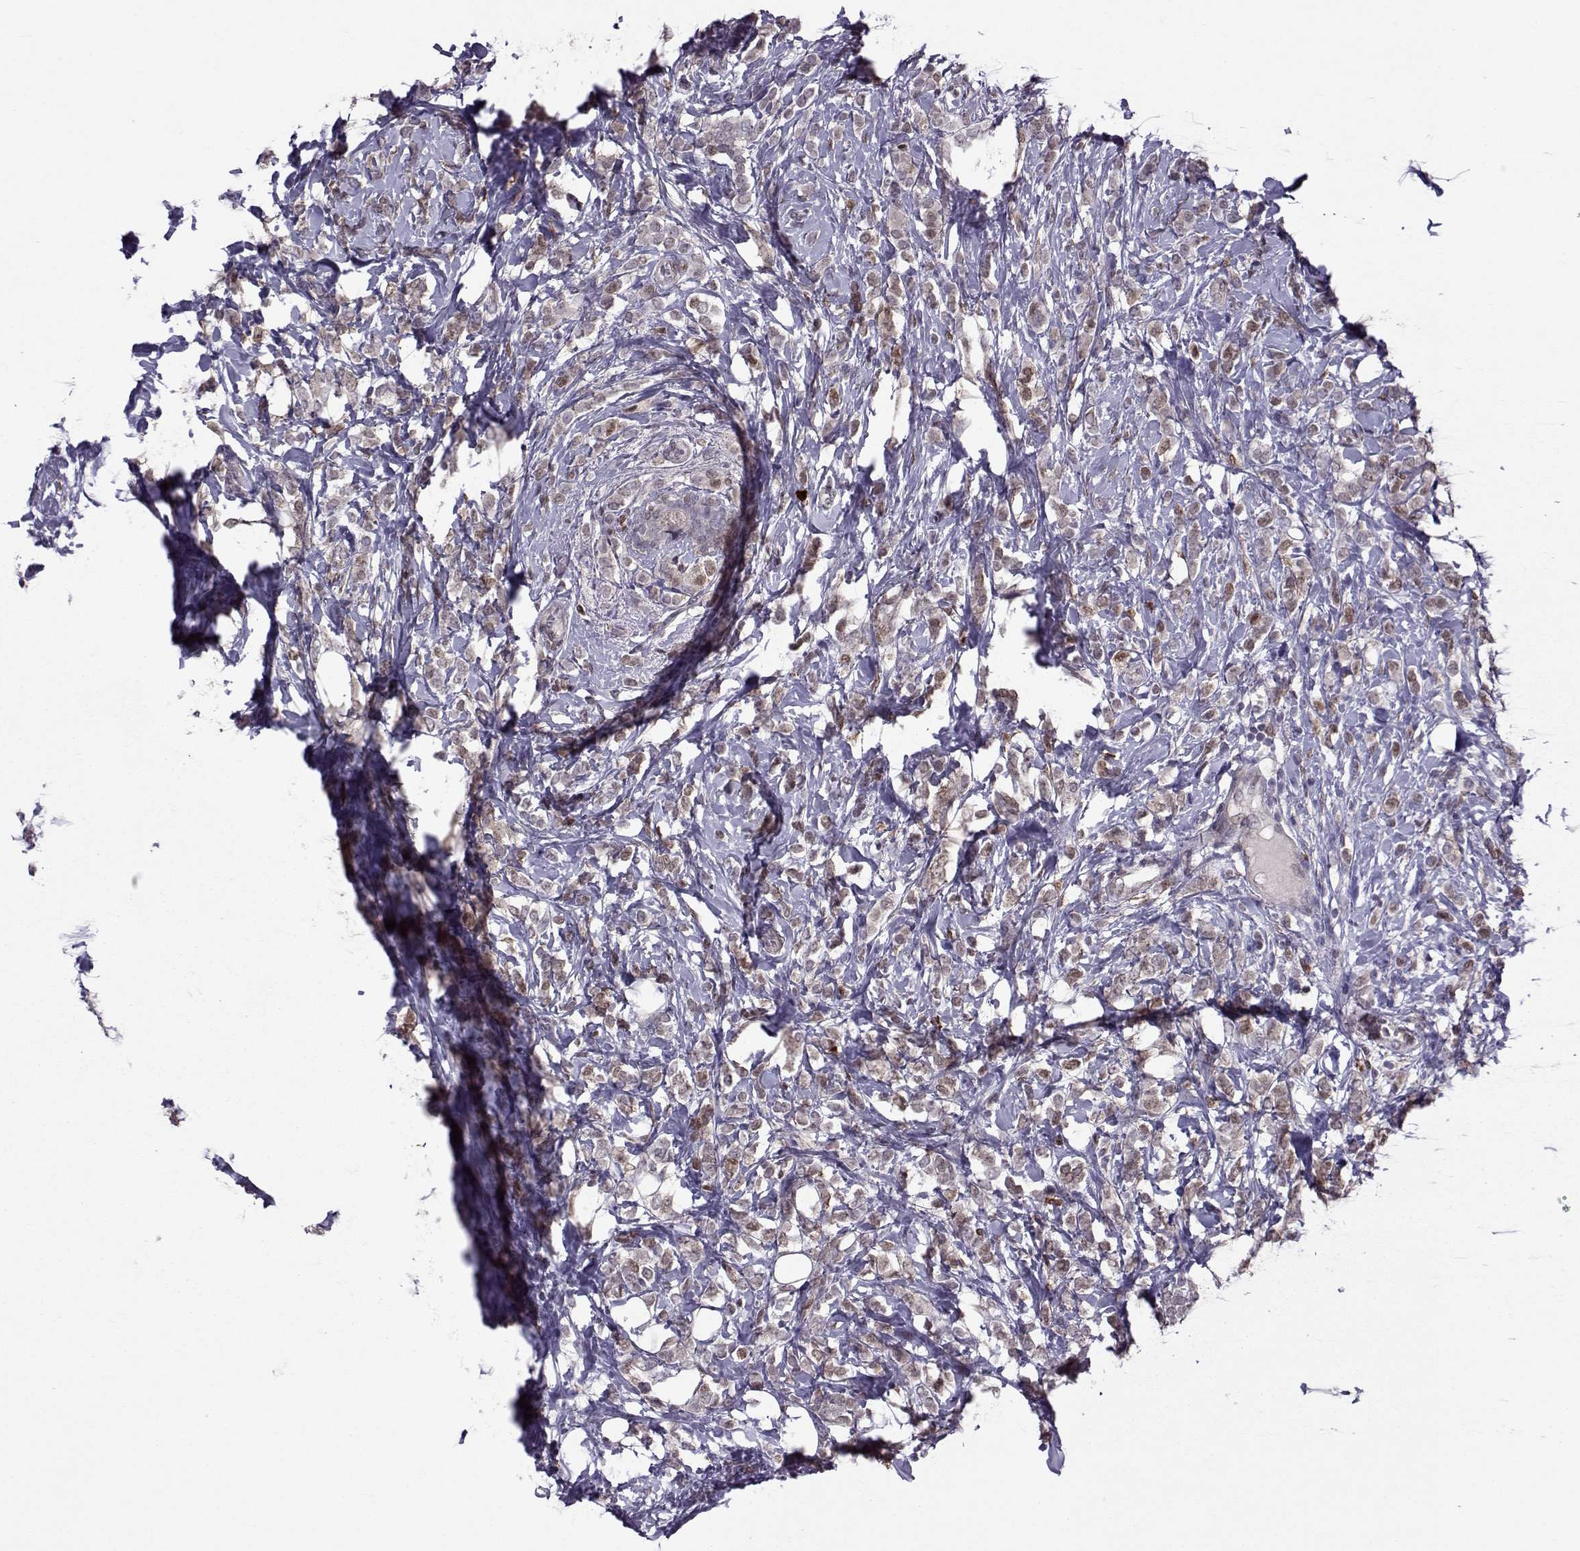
{"staining": {"intensity": "weak", "quantity": "25%-75%", "location": "cytoplasmic/membranous,nuclear"}, "tissue": "breast cancer", "cell_type": "Tumor cells", "image_type": "cancer", "snomed": [{"axis": "morphology", "description": "Lobular carcinoma"}, {"axis": "topography", "description": "Breast"}], "caption": "This is a histology image of immunohistochemistry (IHC) staining of breast cancer, which shows weak staining in the cytoplasmic/membranous and nuclear of tumor cells.", "gene": "CDK4", "patient": {"sex": "female", "age": 49}}